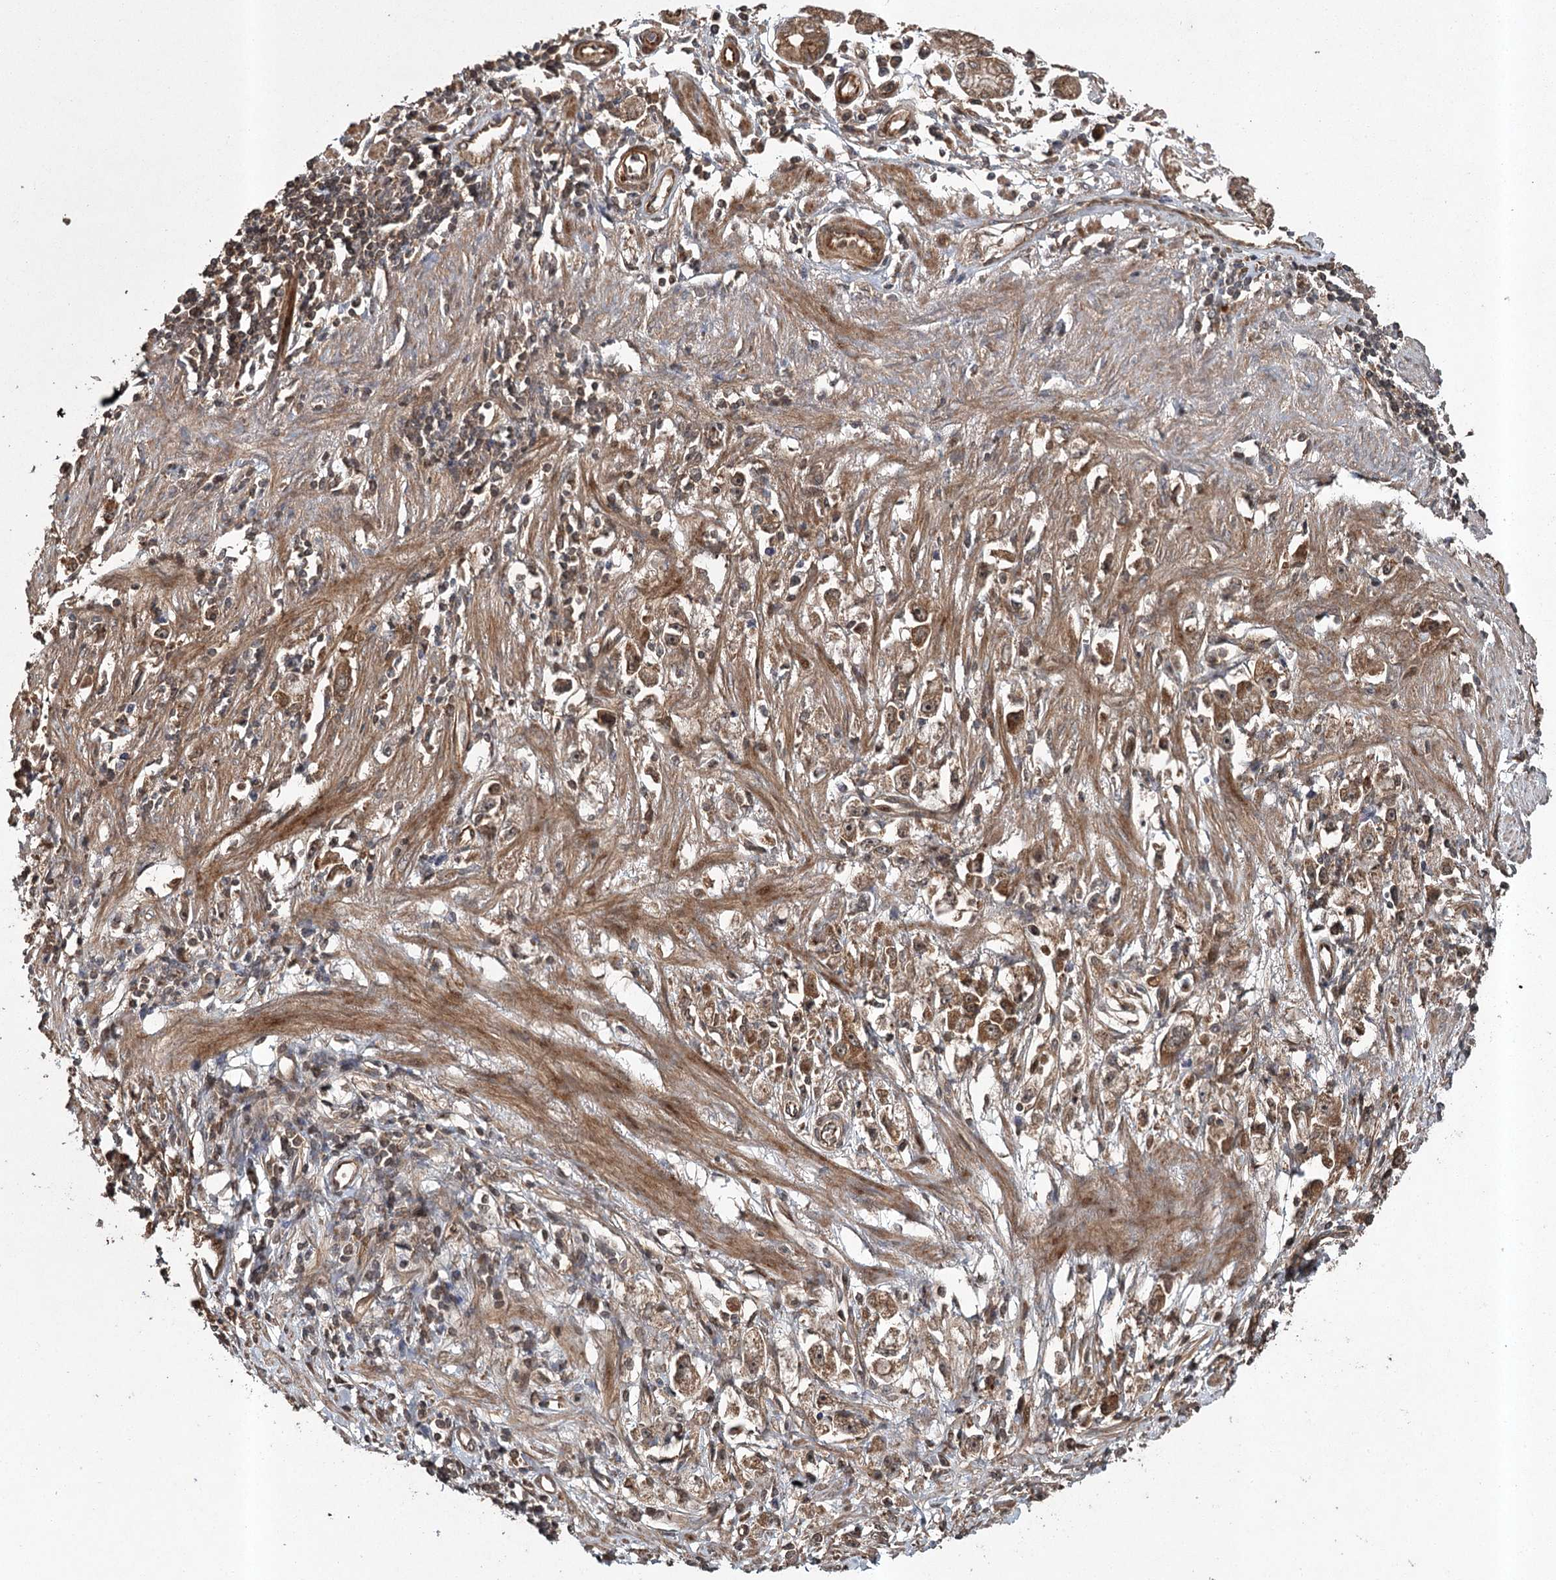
{"staining": {"intensity": "moderate", "quantity": ">75%", "location": "cytoplasmic/membranous"}, "tissue": "stomach cancer", "cell_type": "Tumor cells", "image_type": "cancer", "snomed": [{"axis": "morphology", "description": "Adenocarcinoma, NOS"}, {"axis": "topography", "description": "Stomach"}], "caption": "Immunohistochemistry (DAB) staining of human stomach adenocarcinoma reveals moderate cytoplasmic/membranous protein positivity in about >75% of tumor cells.", "gene": "RPAP3", "patient": {"sex": "female", "age": 59}}